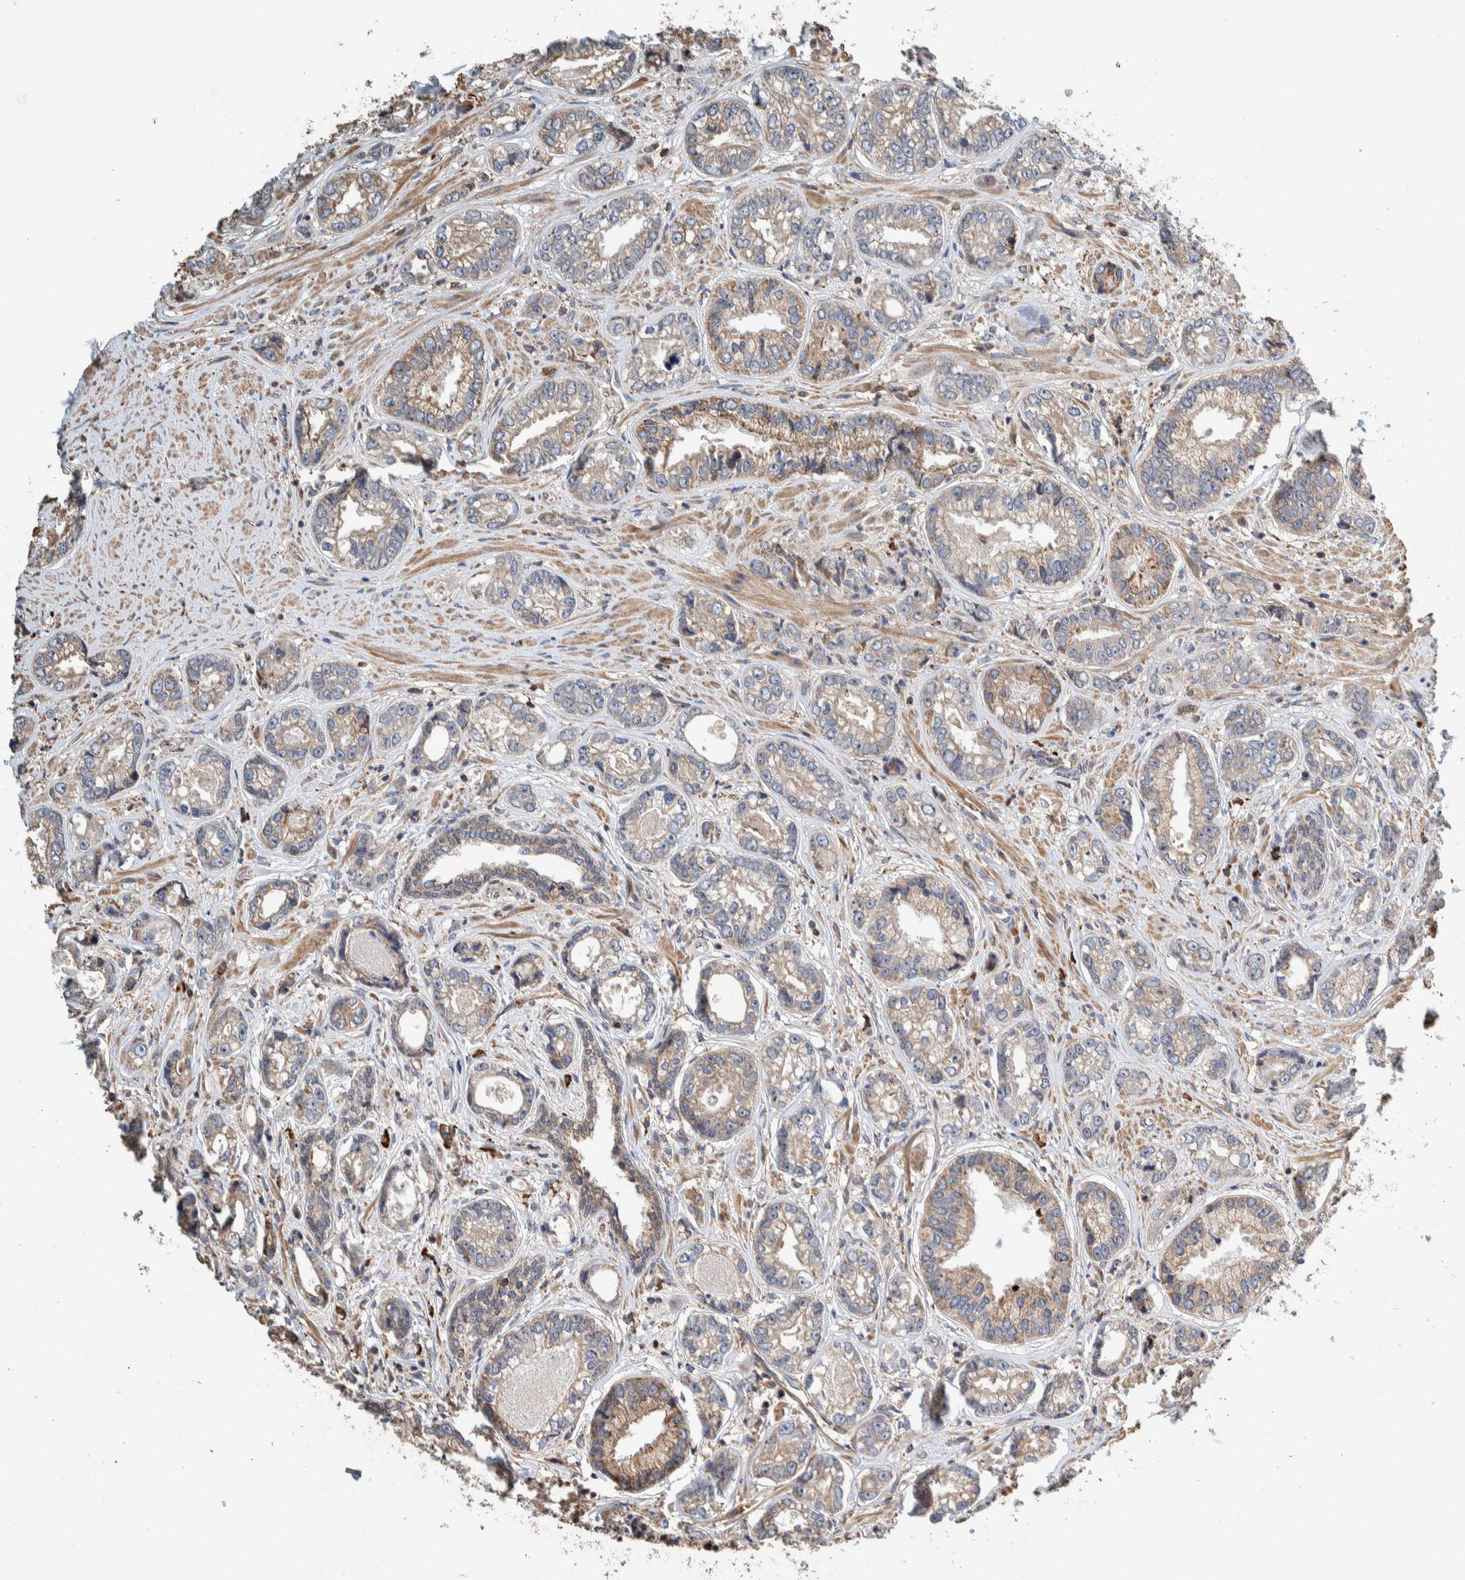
{"staining": {"intensity": "weak", "quantity": "25%-75%", "location": "cytoplasmic/membranous"}, "tissue": "prostate cancer", "cell_type": "Tumor cells", "image_type": "cancer", "snomed": [{"axis": "morphology", "description": "Adenocarcinoma, High grade"}, {"axis": "topography", "description": "Prostate"}], "caption": "This histopathology image demonstrates immunohistochemistry staining of human adenocarcinoma (high-grade) (prostate), with low weak cytoplasmic/membranous positivity in about 25%-75% of tumor cells.", "gene": "PLA2G3", "patient": {"sex": "male", "age": 61}}